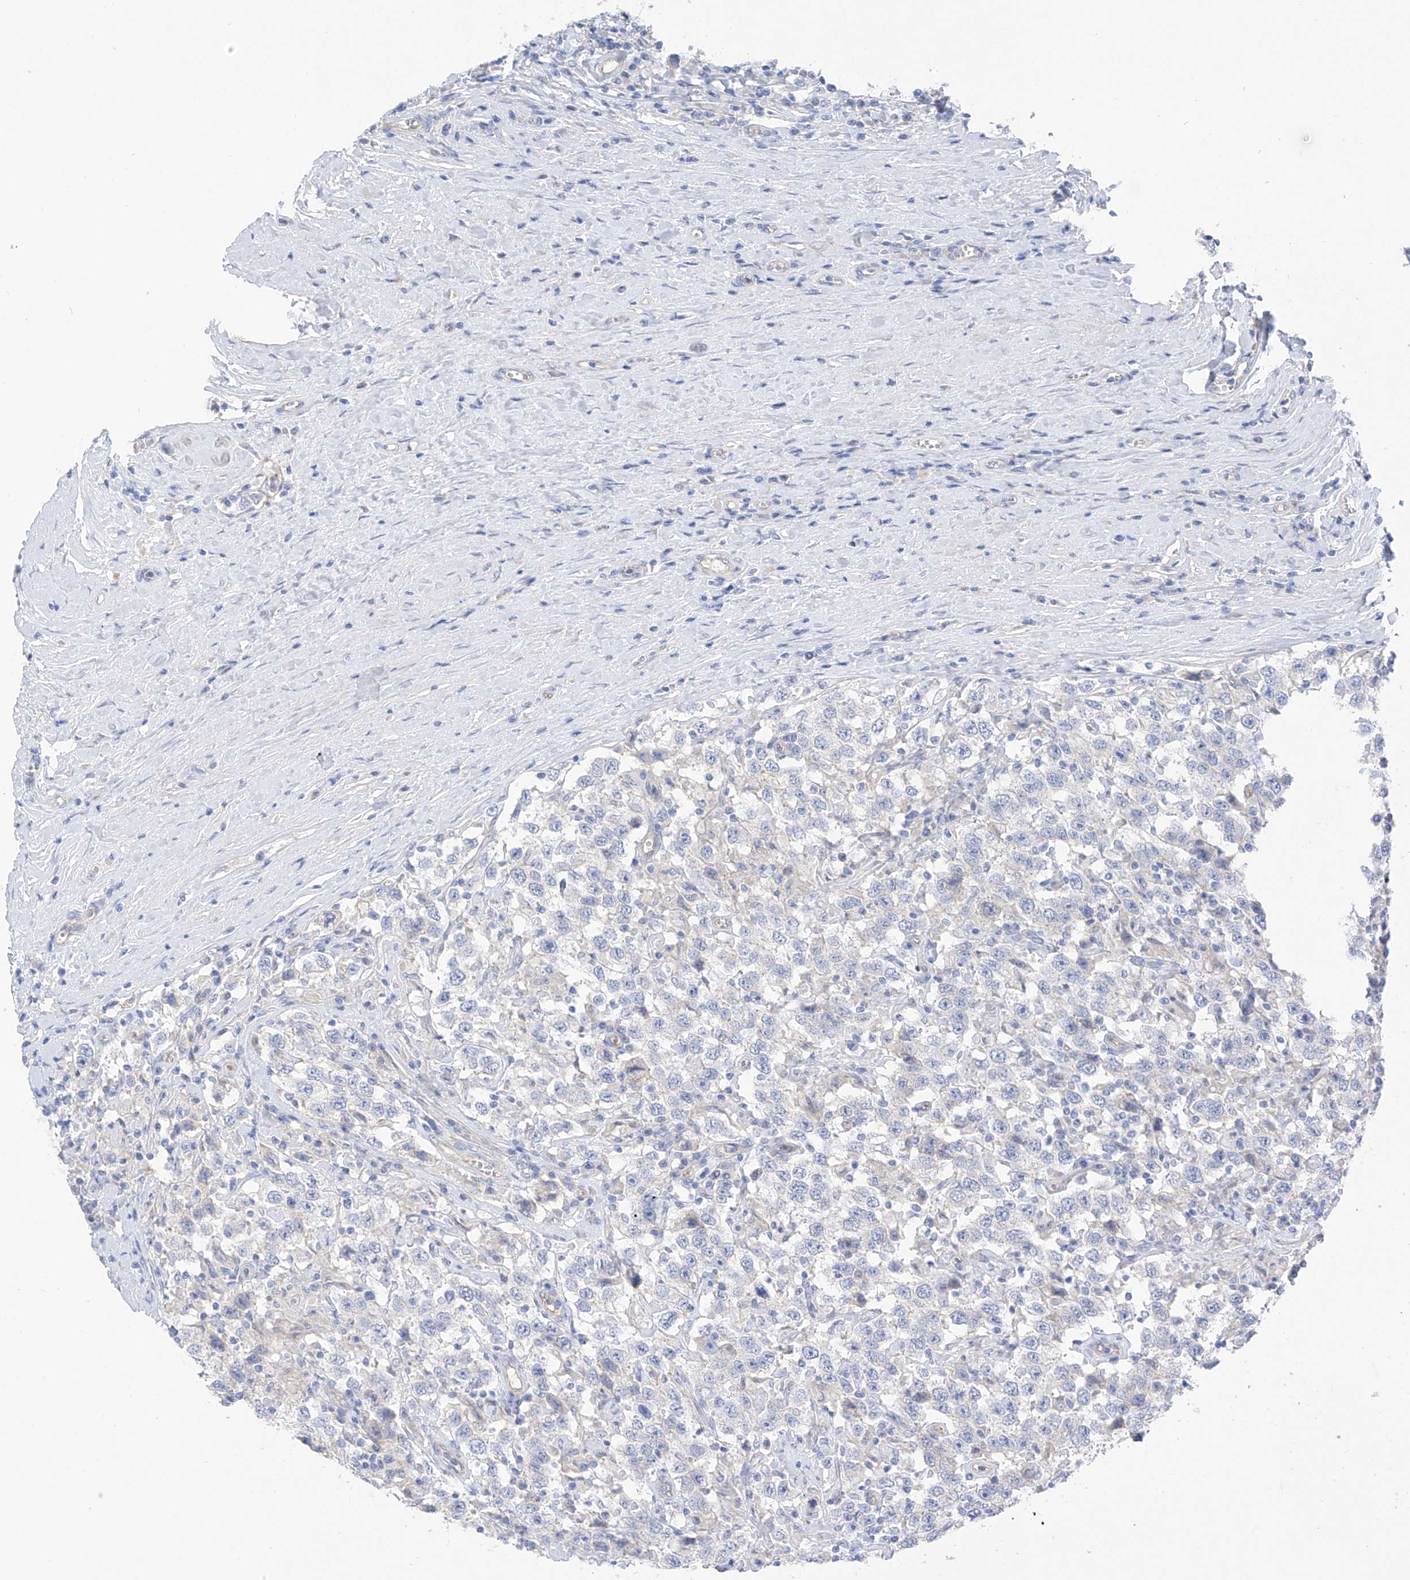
{"staining": {"intensity": "negative", "quantity": "none", "location": "none"}, "tissue": "testis cancer", "cell_type": "Tumor cells", "image_type": "cancer", "snomed": [{"axis": "morphology", "description": "Seminoma, NOS"}, {"axis": "topography", "description": "Testis"}], "caption": "Tumor cells show no significant positivity in seminoma (testis).", "gene": "ITGA9", "patient": {"sex": "male", "age": 41}}